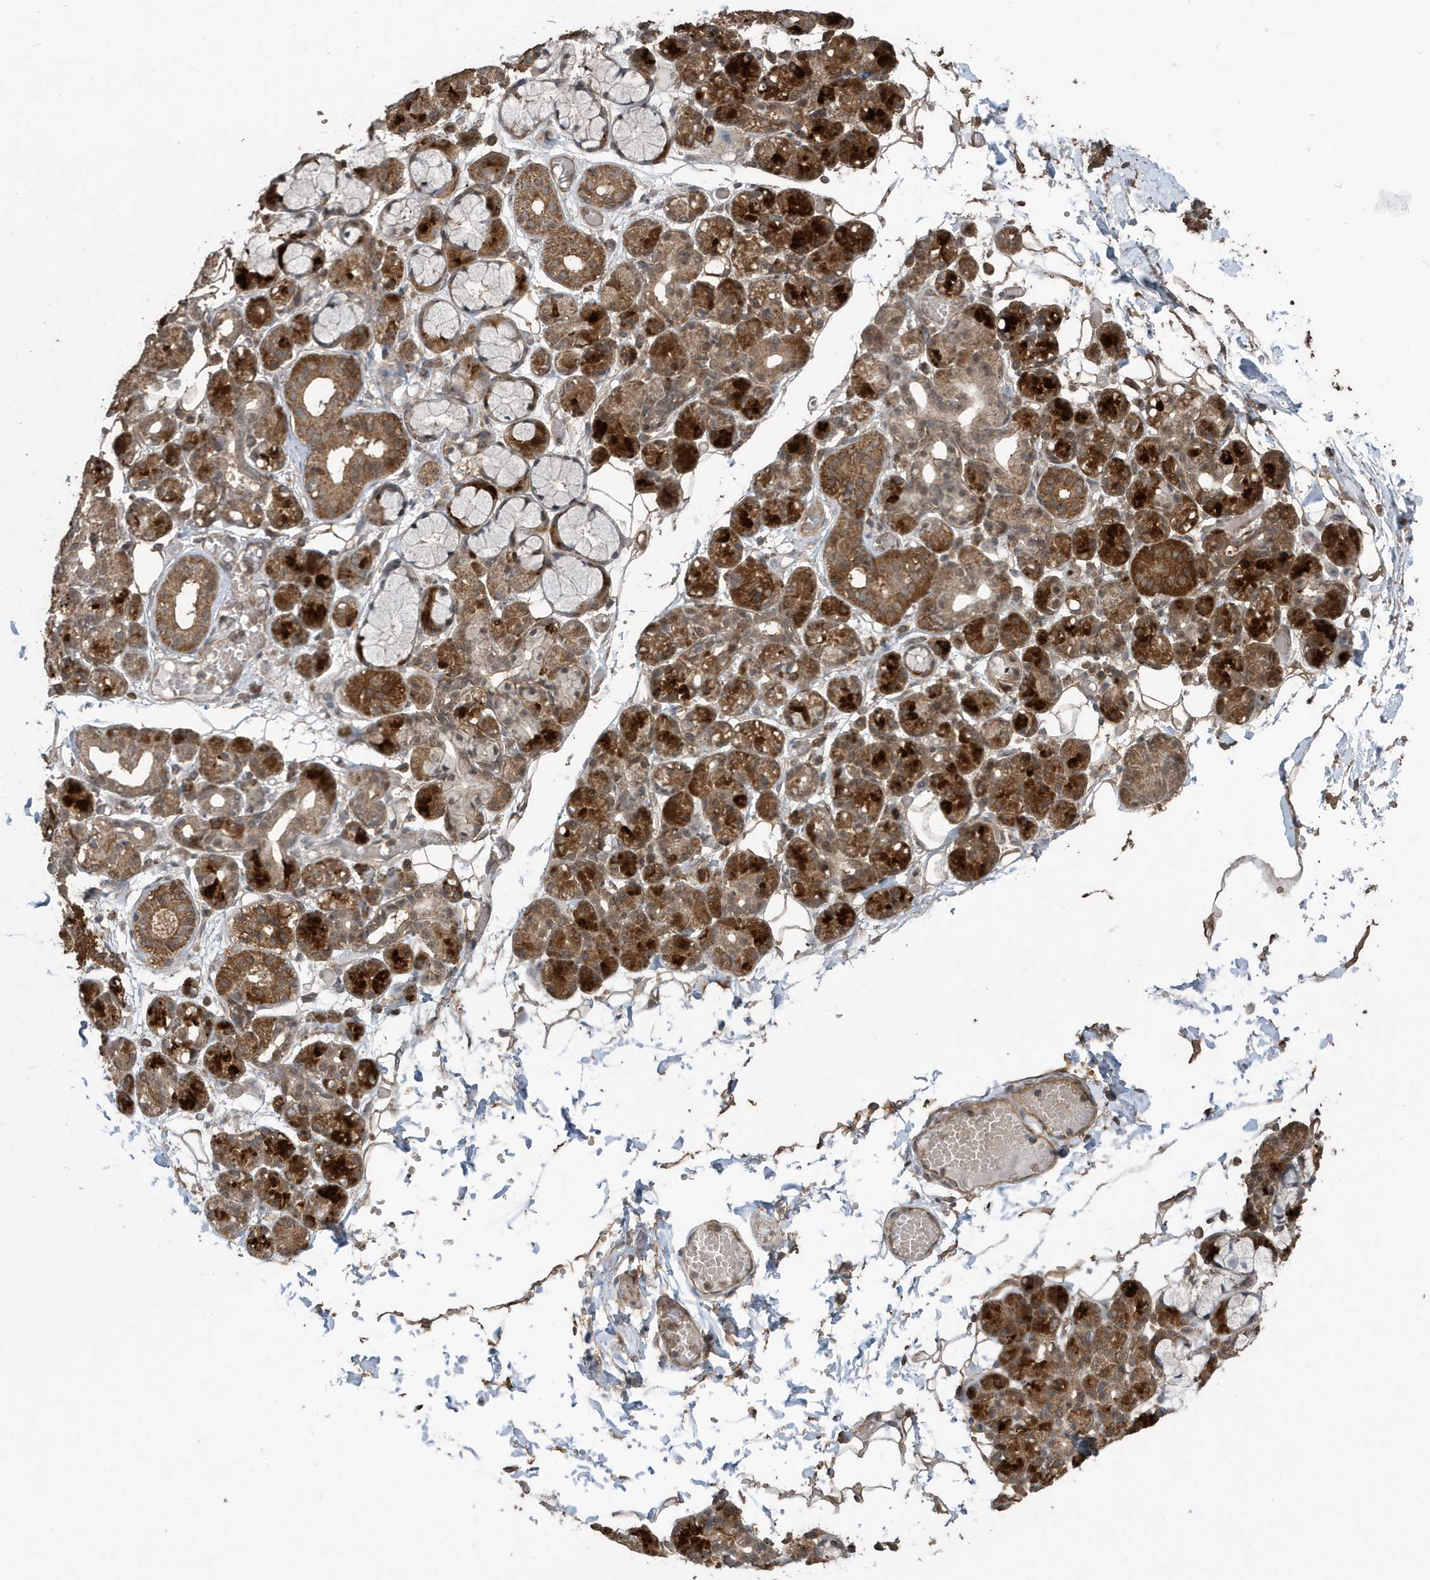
{"staining": {"intensity": "strong", "quantity": "25%-75%", "location": "cytoplasmic/membranous,nuclear"}, "tissue": "salivary gland", "cell_type": "Glandular cells", "image_type": "normal", "snomed": [{"axis": "morphology", "description": "Normal tissue, NOS"}, {"axis": "topography", "description": "Salivary gland"}], "caption": "Salivary gland stained with a brown dye exhibits strong cytoplasmic/membranous,nuclear positive positivity in approximately 25%-75% of glandular cells.", "gene": "PAXBP1", "patient": {"sex": "male", "age": 63}}